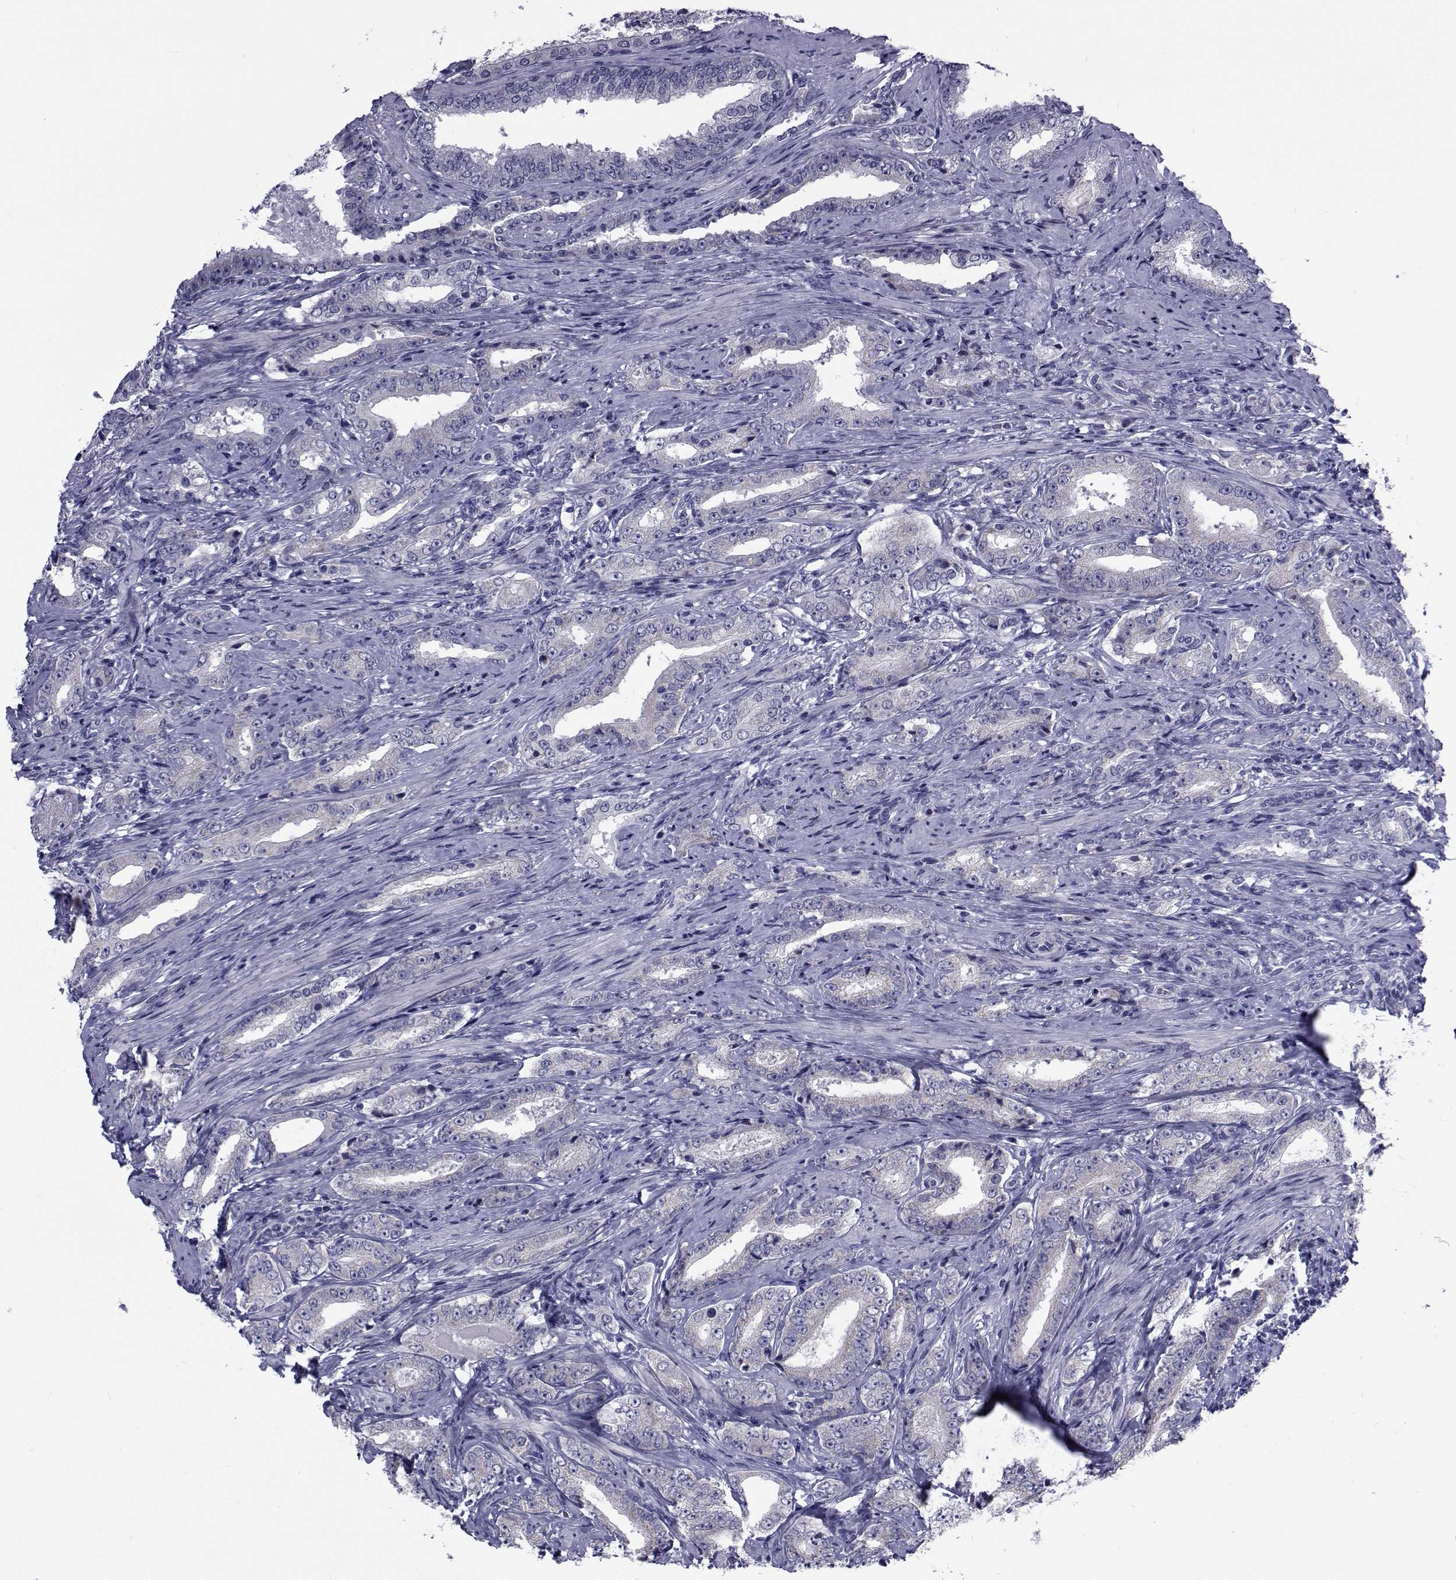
{"staining": {"intensity": "negative", "quantity": "none", "location": "none"}, "tissue": "prostate cancer", "cell_type": "Tumor cells", "image_type": "cancer", "snomed": [{"axis": "morphology", "description": "Adenocarcinoma, Low grade"}, {"axis": "topography", "description": "Prostate and seminal vesicle, NOS"}], "caption": "The IHC micrograph has no significant expression in tumor cells of prostate low-grade adenocarcinoma tissue.", "gene": "GKAP1", "patient": {"sex": "male", "age": 61}}